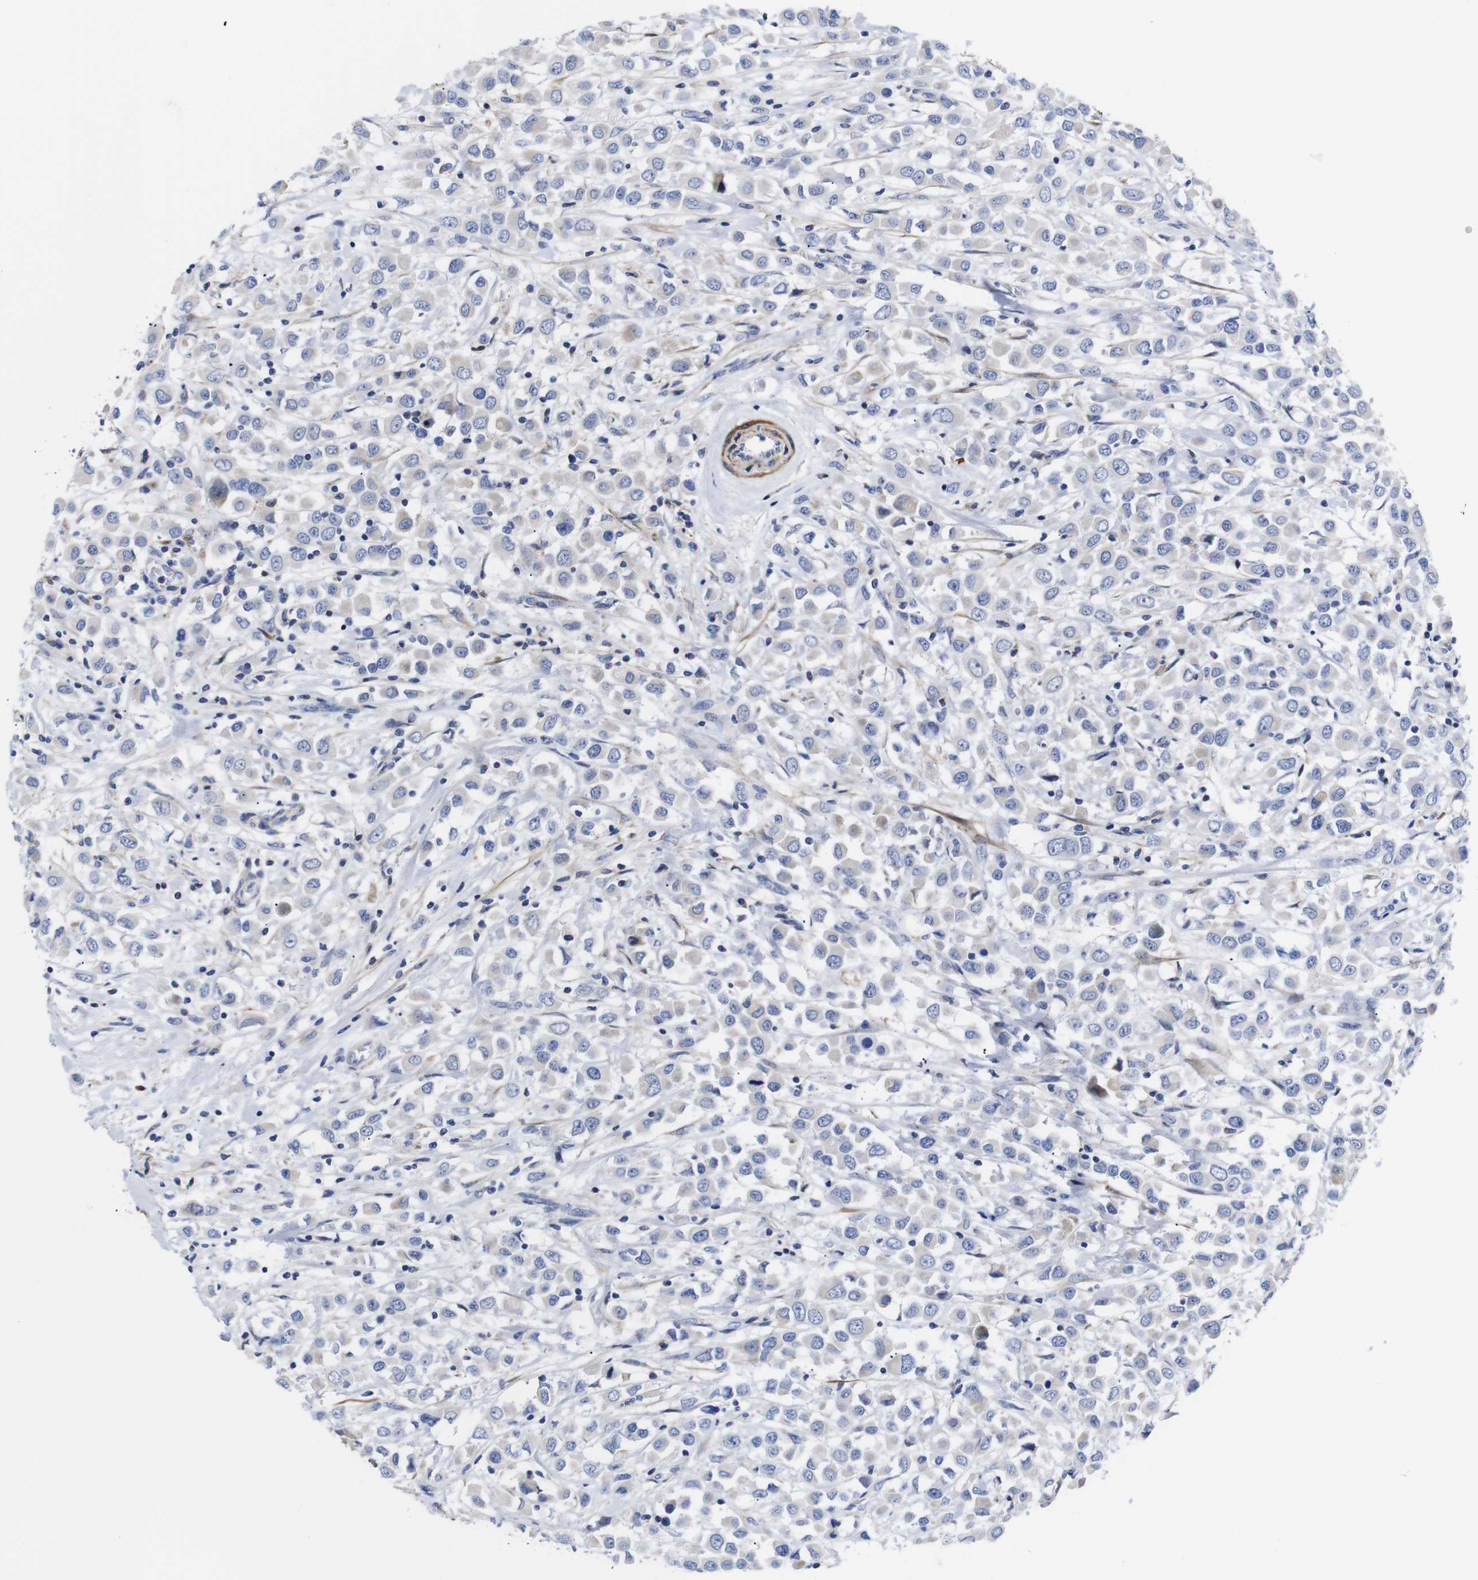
{"staining": {"intensity": "weak", "quantity": "<25%", "location": "cytoplasmic/membranous"}, "tissue": "breast cancer", "cell_type": "Tumor cells", "image_type": "cancer", "snomed": [{"axis": "morphology", "description": "Duct carcinoma"}, {"axis": "topography", "description": "Breast"}], "caption": "A micrograph of human breast cancer (infiltrating ductal carcinoma) is negative for staining in tumor cells.", "gene": "LRRC55", "patient": {"sex": "female", "age": 61}}